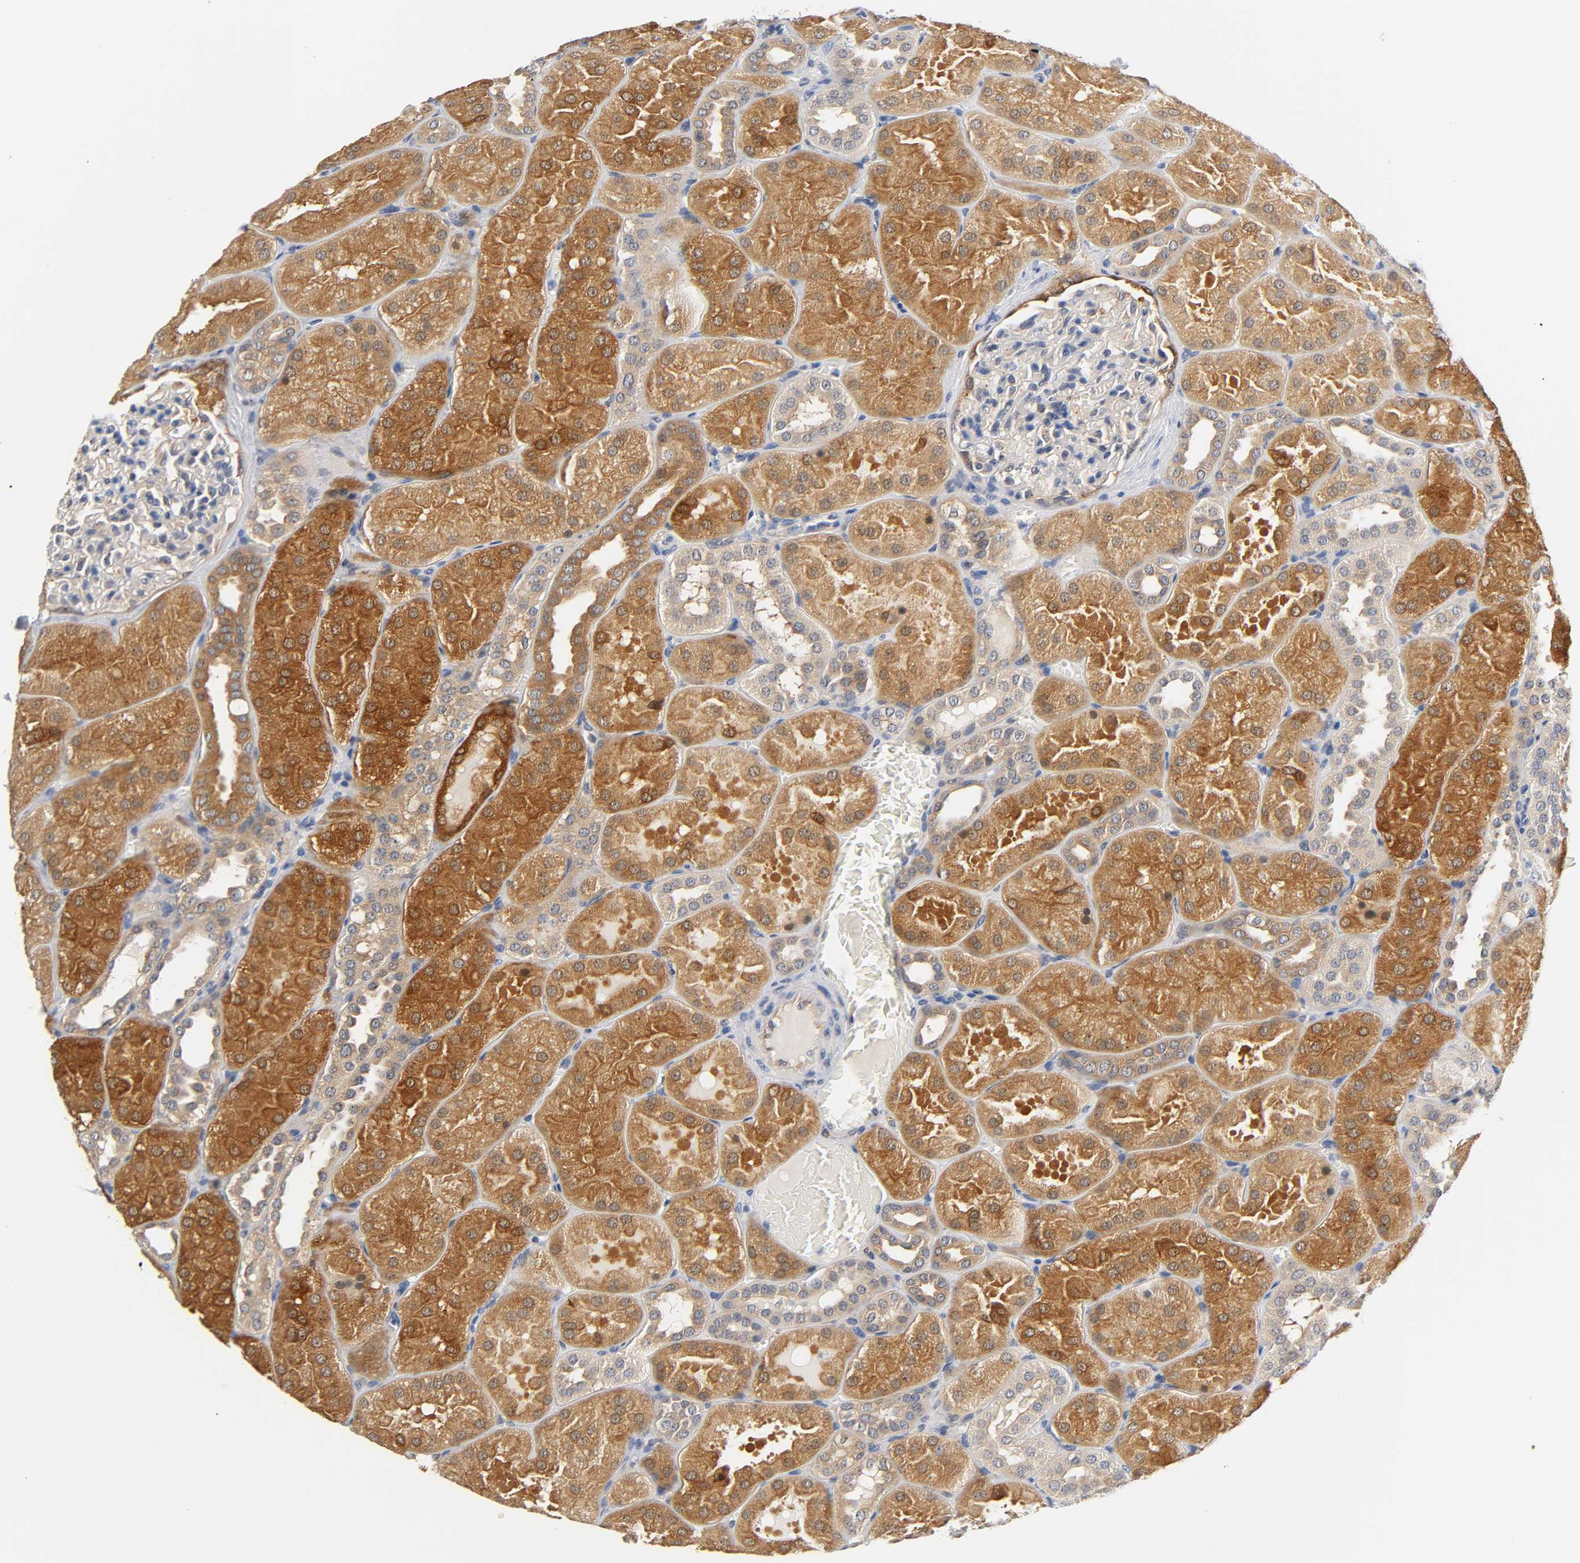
{"staining": {"intensity": "negative", "quantity": "none", "location": "none"}, "tissue": "kidney", "cell_type": "Cells in glomeruli", "image_type": "normal", "snomed": [{"axis": "morphology", "description": "Normal tissue, NOS"}, {"axis": "topography", "description": "Kidney"}], "caption": "The histopathology image reveals no significant staining in cells in glomeruli of kidney. Nuclei are stained in blue.", "gene": "FYN", "patient": {"sex": "male", "age": 28}}